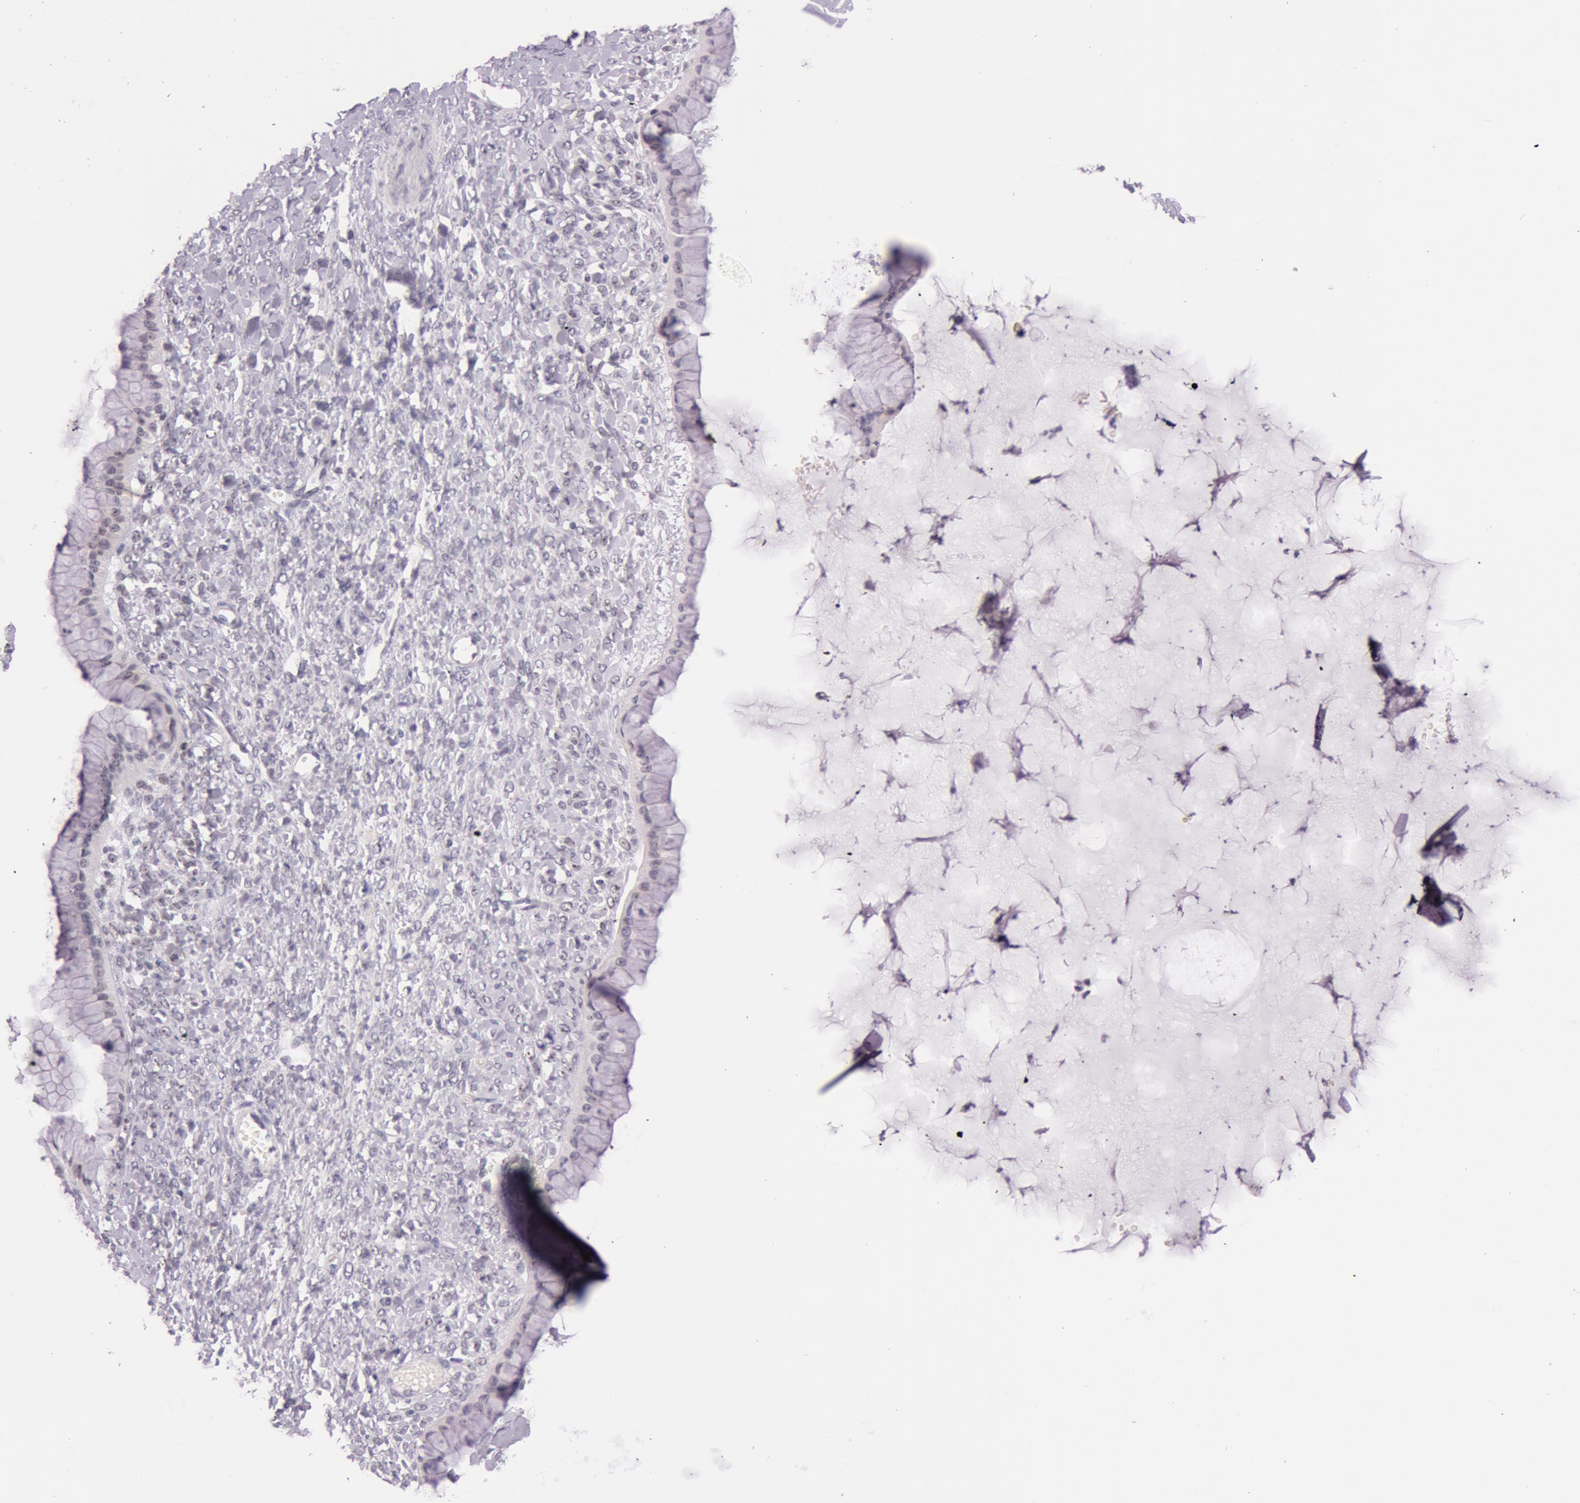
{"staining": {"intensity": "weak", "quantity": "25%-75%", "location": "nuclear"}, "tissue": "ovarian cancer", "cell_type": "Tumor cells", "image_type": "cancer", "snomed": [{"axis": "morphology", "description": "Cystadenocarcinoma, mucinous, NOS"}, {"axis": "topography", "description": "Ovary"}], "caption": "Immunohistochemistry photomicrograph of neoplastic tissue: human mucinous cystadenocarcinoma (ovarian) stained using IHC shows low levels of weak protein expression localized specifically in the nuclear of tumor cells, appearing as a nuclear brown color.", "gene": "FBL", "patient": {"sex": "female", "age": 25}}